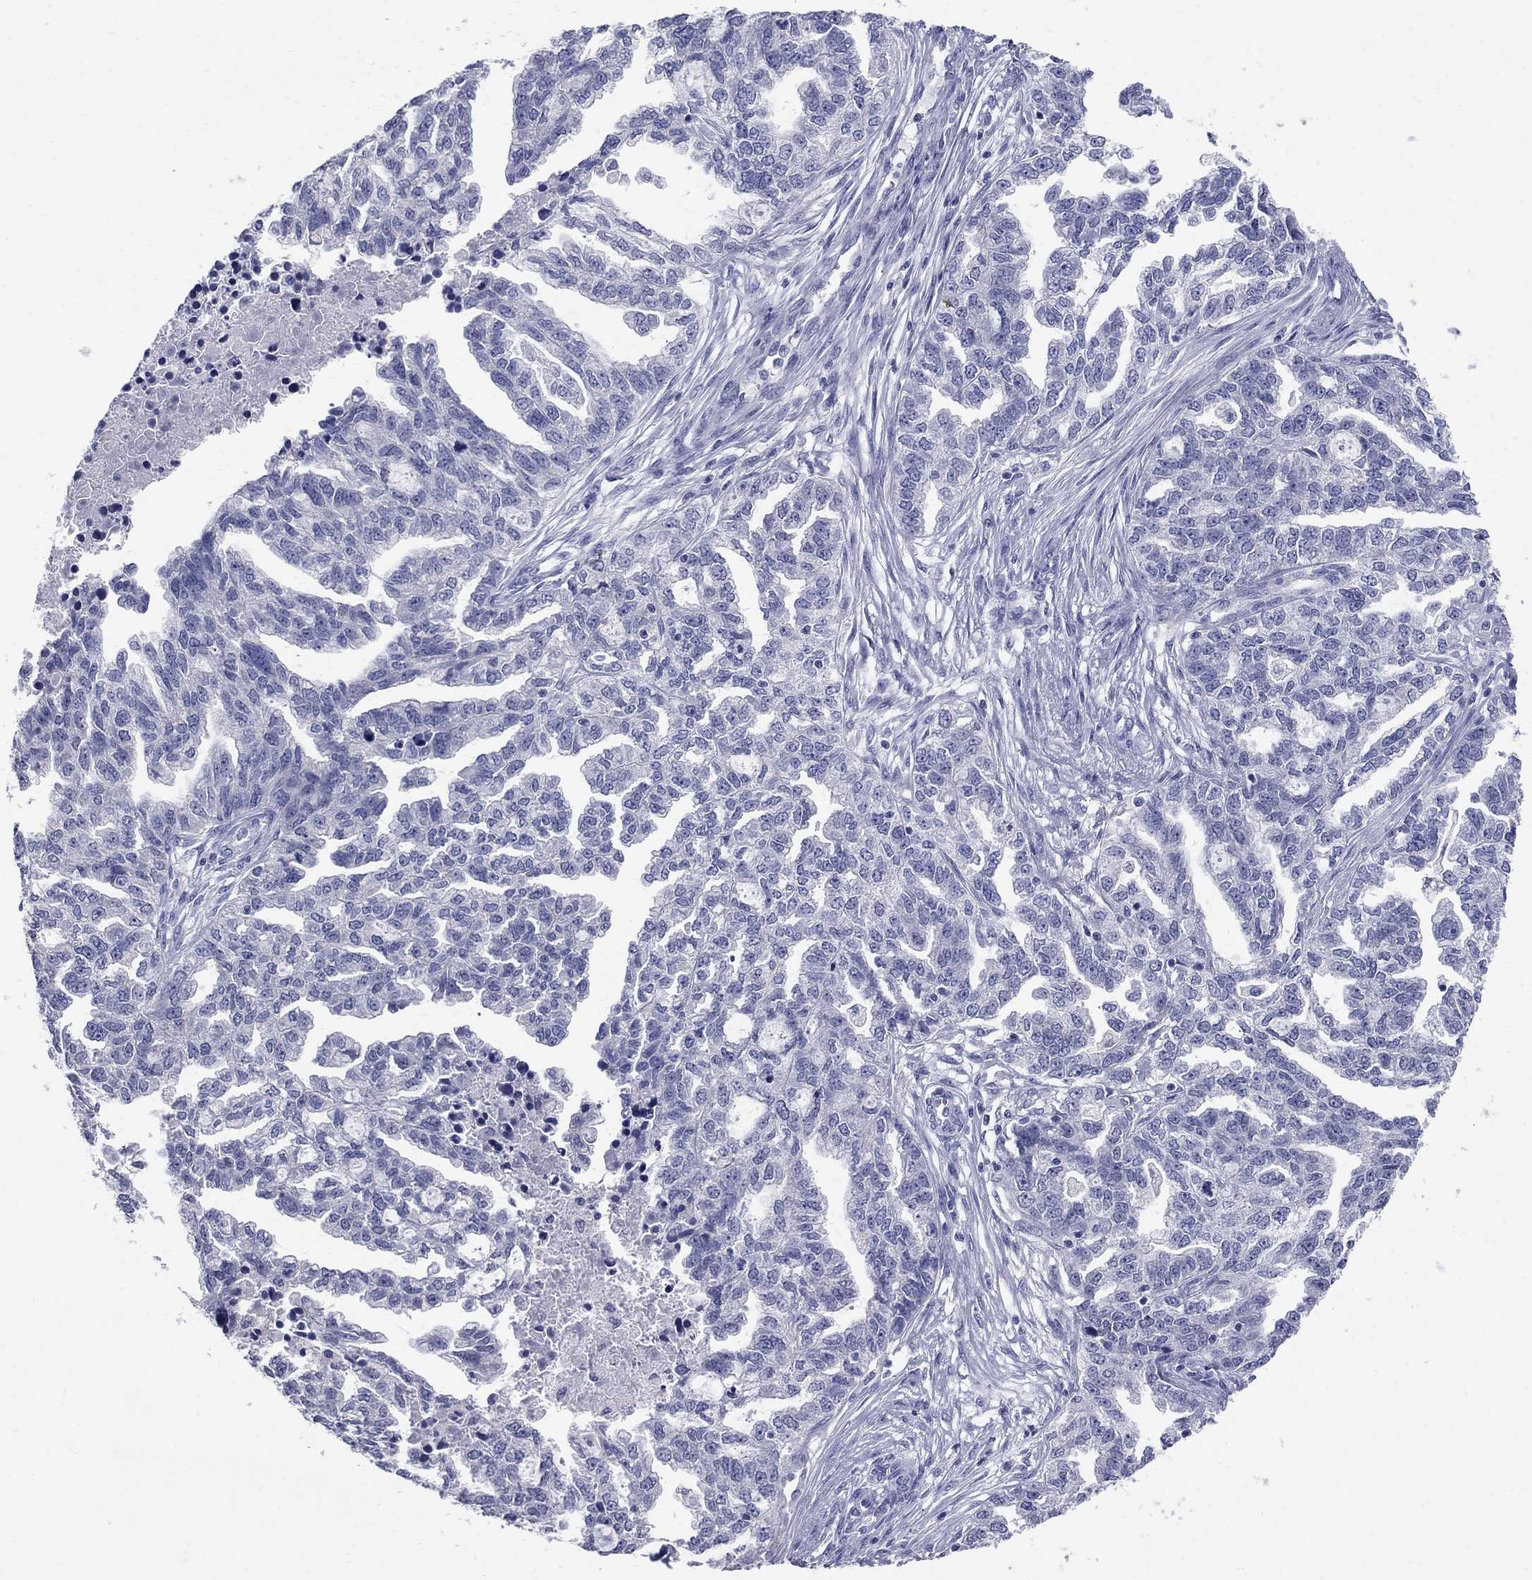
{"staining": {"intensity": "negative", "quantity": "none", "location": "none"}, "tissue": "ovarian cancer", "cell_type": "Tumor cells", "image_type": "cancer", "snomed": [{"axis": "morphology", "description": "Cystadenocarcinoma, serous, NOS"}, {"axis": "topography", "description": "Ovary"}], "caption": "Tumor cells are negative for protein expression in human ovarian cancer.", "gene": "TP53TG5", "patient": {"sex": "female", "age": 51}}